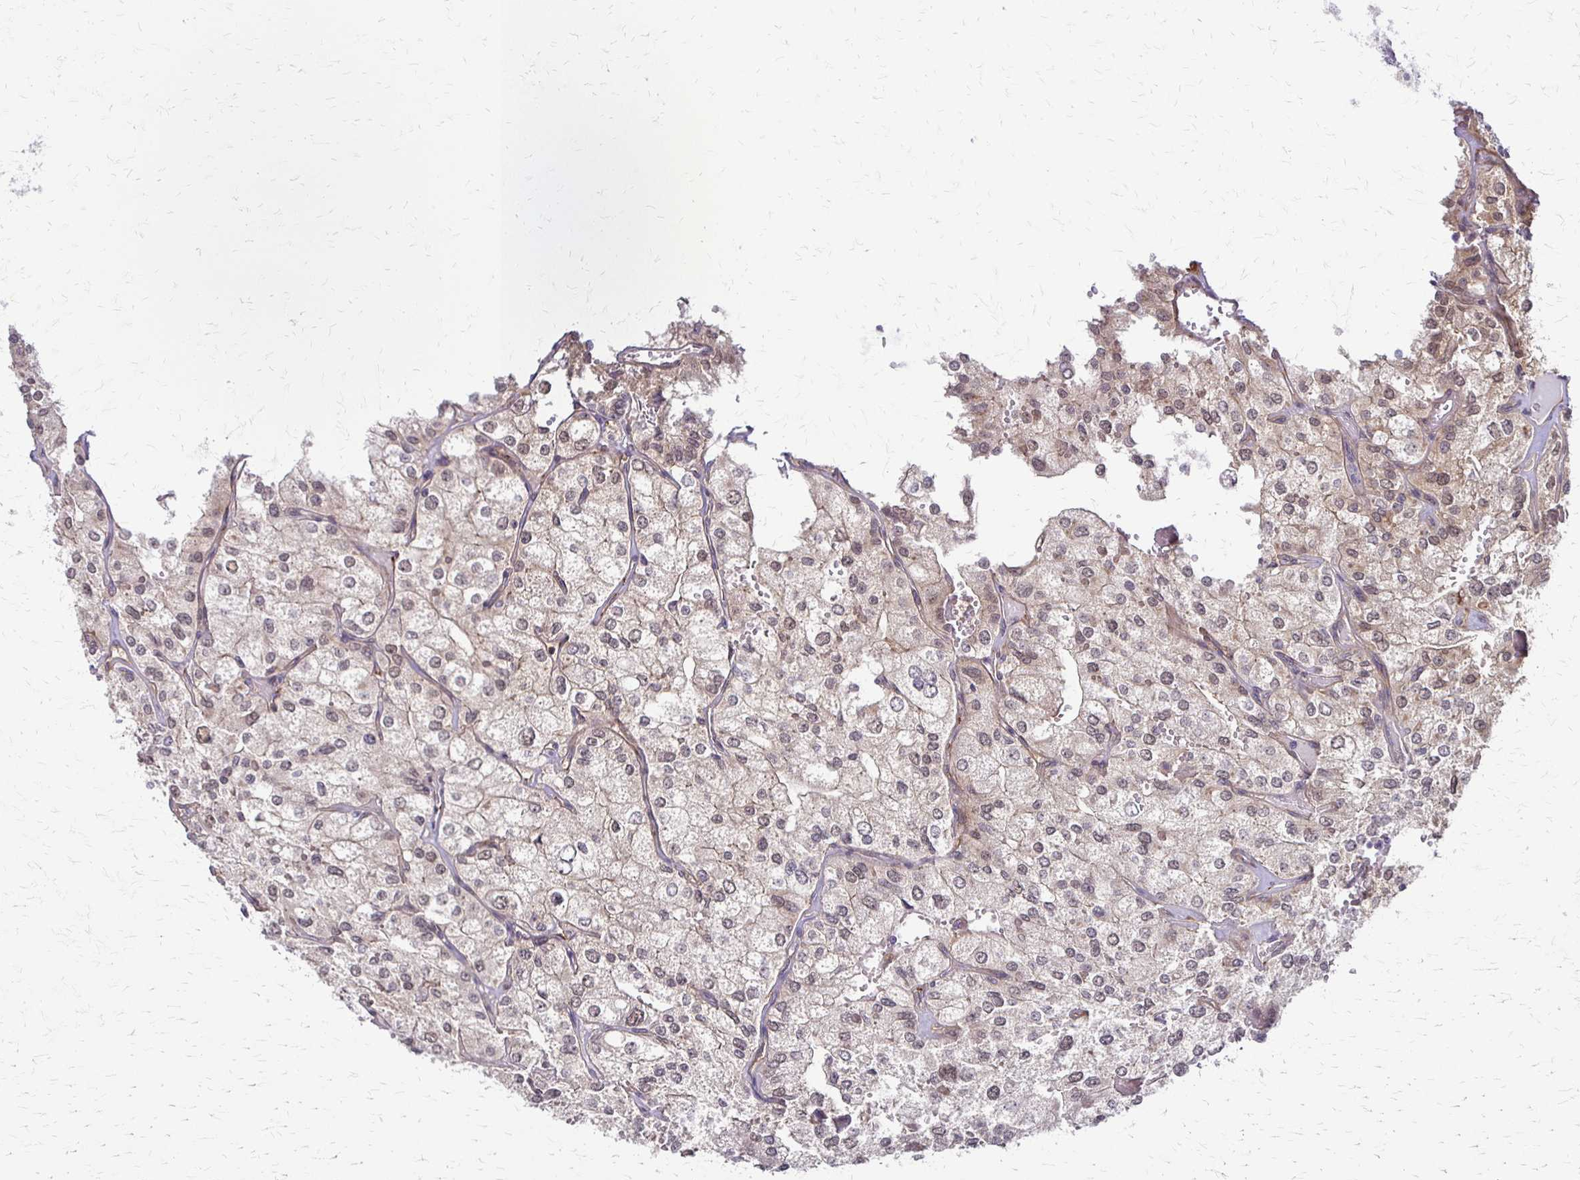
{"staining": {"intensity": "weak", "quantity": "<25%", "location": "cytoplasmic/membranous"}, "tissue": "renal cancer", "cell_type": "Tumor cells", "image_type": "cancer", "snomed": [{"axis": "morphology", "description": "Adenocarcinoma, NOS"}, {"axis": "topography", "description": "Kidney"}], "caption": "Tumor cells are negative for brown protein staining in renal adenocarcinoma.", "gene": "CFL2", "patient": {"sex": "female", "age": 70}}